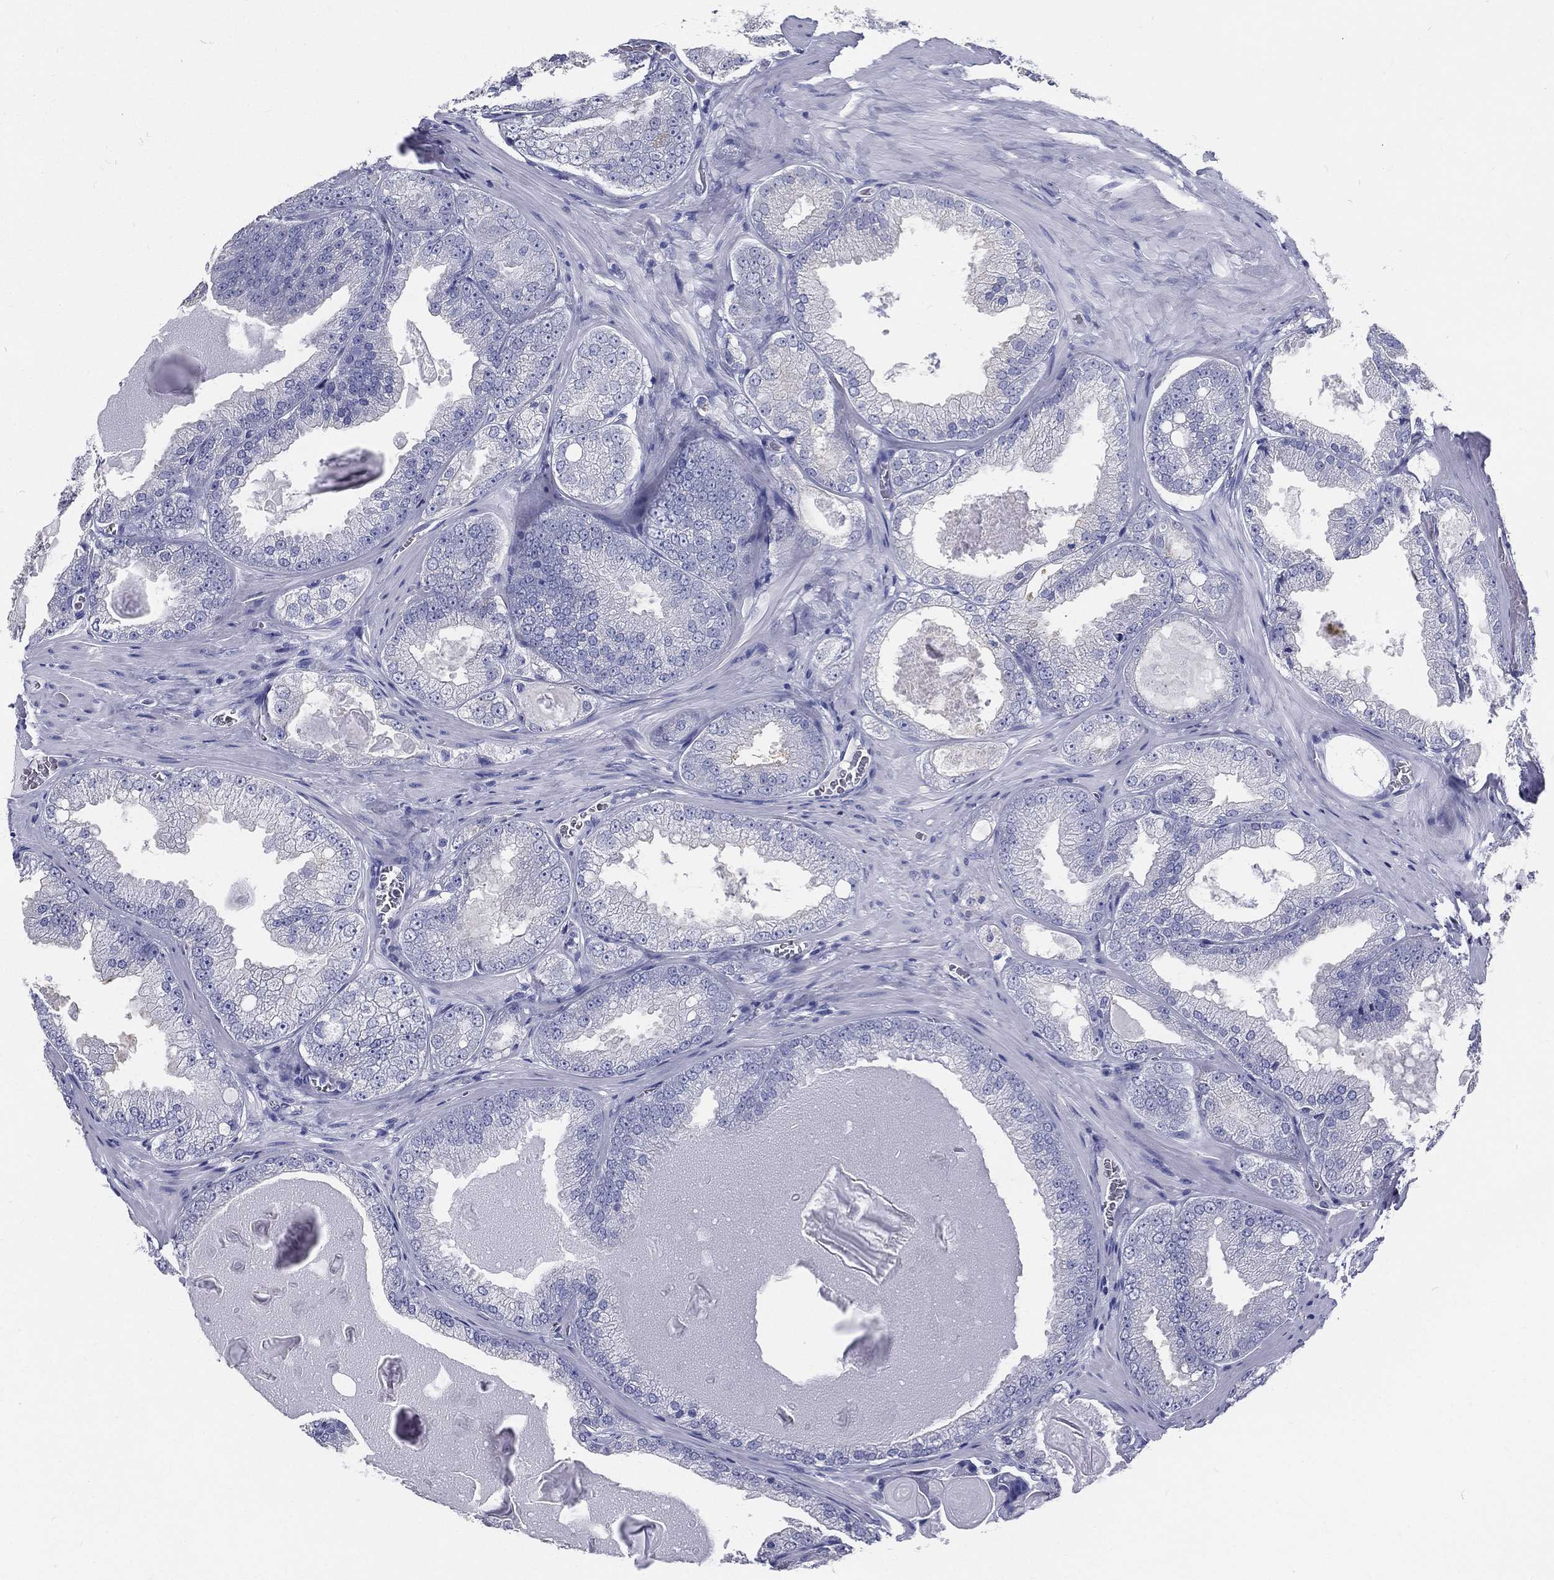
{"staining": {"intensity": "negative", "quantity": "none", "location": "none"}, "tissue": "prostate cancer", "cell_type": "Tumor cells", "image_type": "cancer", "snomed": [{"axis": "morphology", "description": "Adenocarcinoma, Low grade"}, {"axis": "topography", "description": "Prostate"}], "caption": "Immunohistochemistry (IHC) of prostate adenocarcinoma (low-grade) displays no positivity in tumor cells.", "gene": "RSPH4A", "patient": {"sex": "male", "age": 72}}